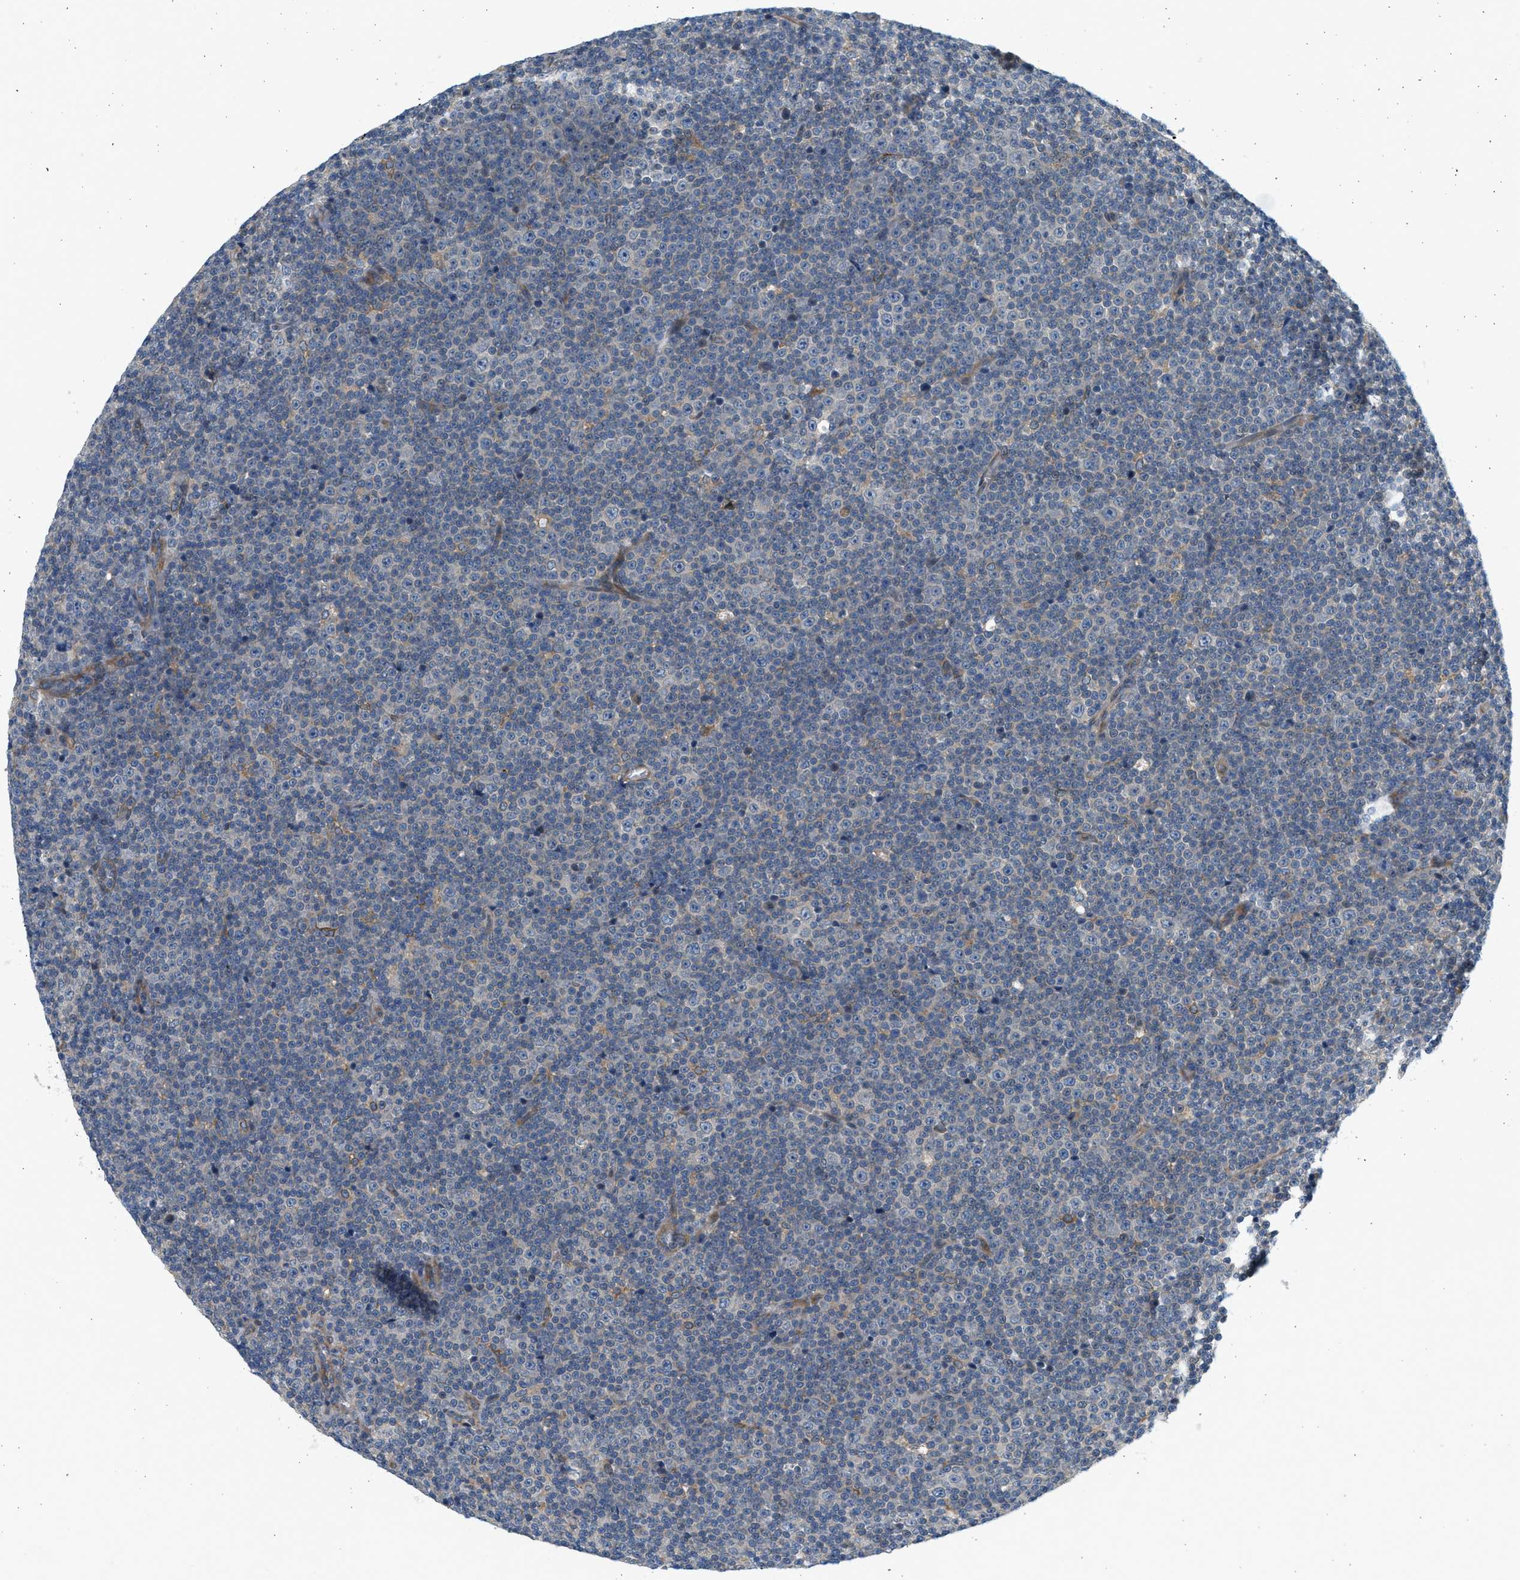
{"staining": {"intensity": "negative", "quantity": "none", "location": "none"}, "tissue": "lymphoma", "cell_type": "Tumor cells", "image_type": "cancer", "snomed": [{"axis": "morphology", "description": "Malignant lymphoma, non-Hodgkin's type, Low grade"}, {"axis": "topography", "description": "Lymph node"}], "caption": "Lymphoma was stained to show a protein in brown. There is no significant positivity in tumor cells.", "gene": "KDELR2", "patient": {"sex": "female", "age": 67}}